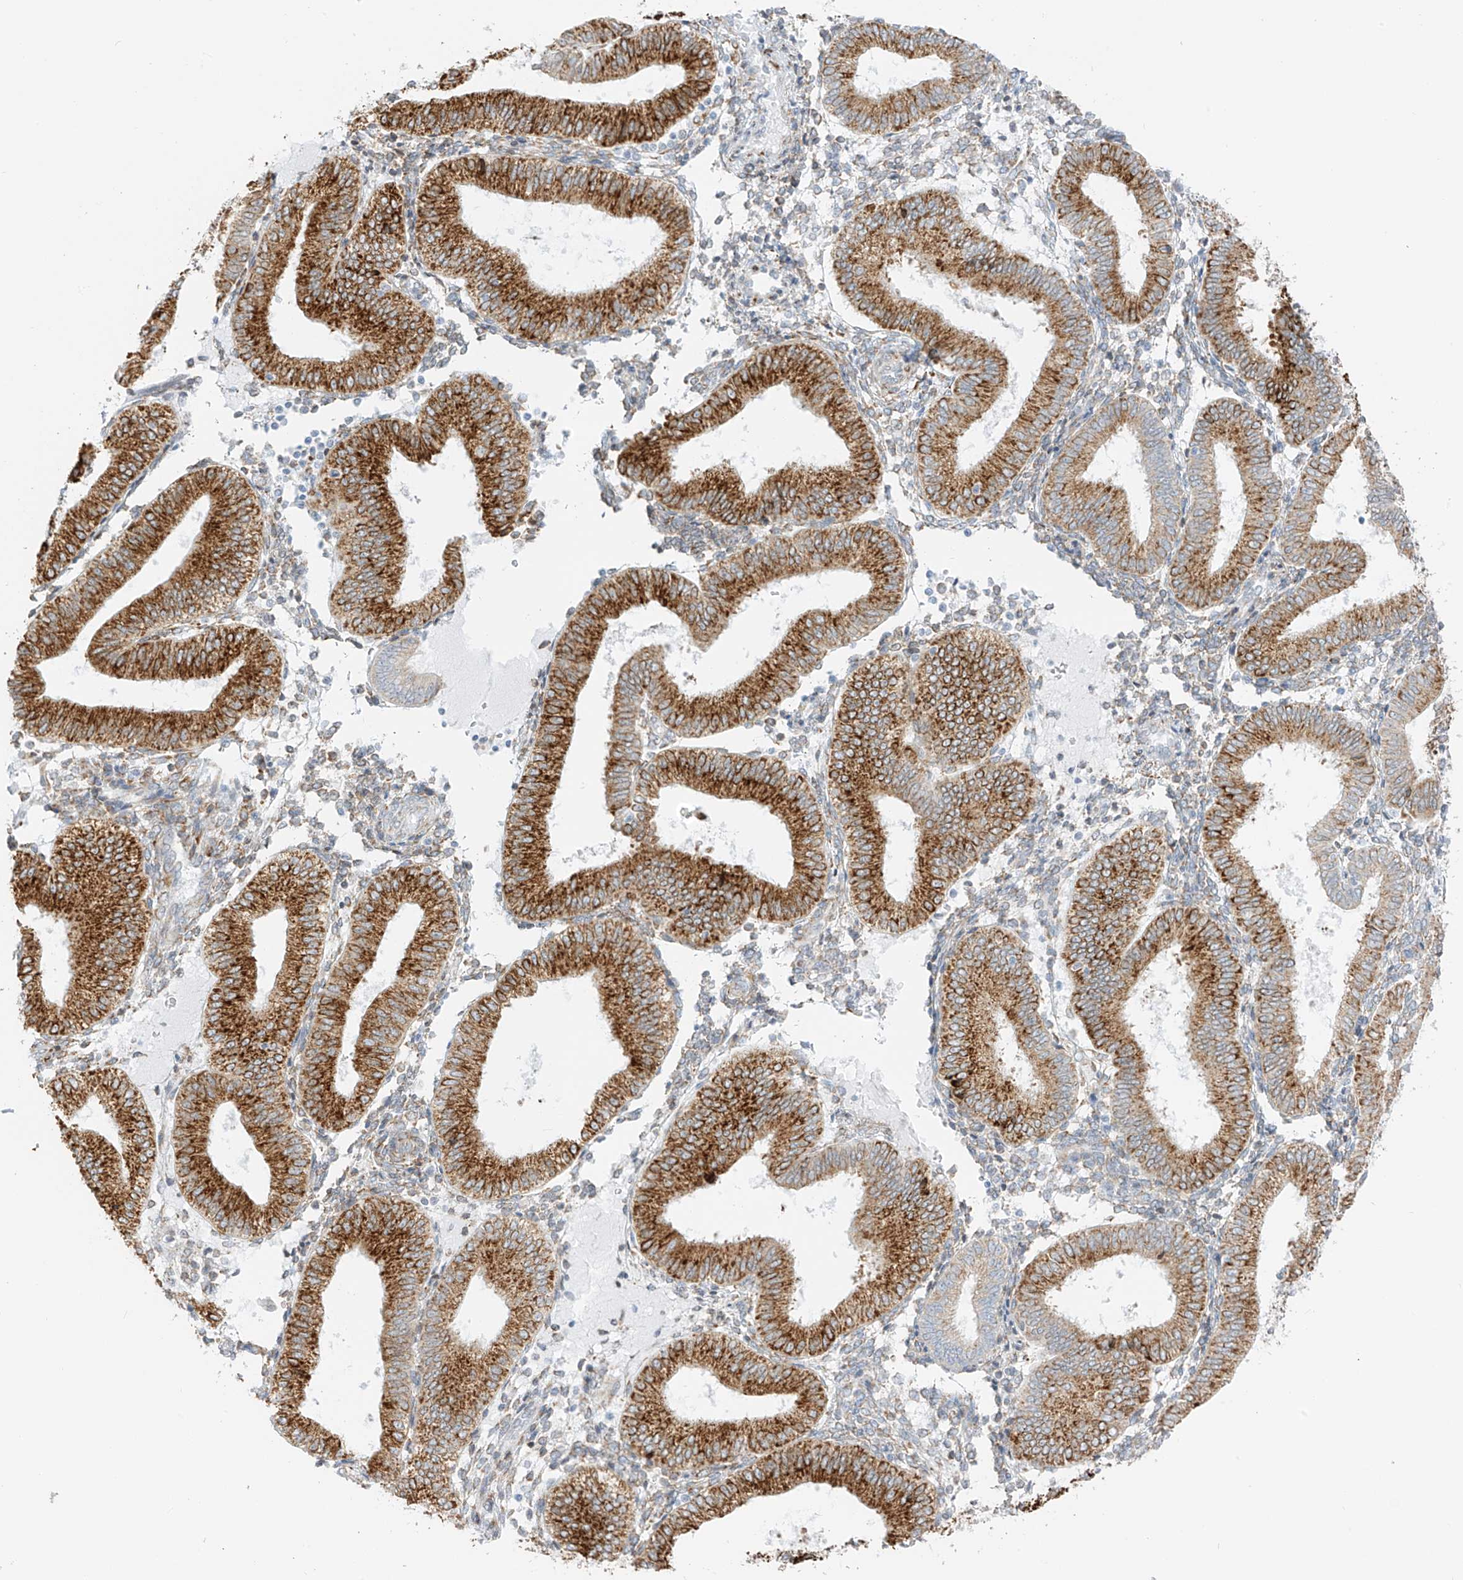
{"staining": {"intensity": "moderate", "quantity": "25%-75%", "location": "cytoplasmic/membranous"}, "tissue": "endometrium", "cell_type": "Cells in endometrial stroma", "image_type": "normal", "snomed": [{"axis": "morphology", "description": "Normal tissue, NOS"}, {"axis": "topography", "description": "Endometrium"}], "caption": "Immunohistochemistry (IHC) photomicrograph of normal endometrium: endometrium stained using immunohistochemistry (IHC) displays medium levels of moderate protein expression localized specifically in the cytoplasmic/membranous of cells in endometrial stroma, appearing as a cytoplasmic/membranous brown color.", "gene": "LRRC59", "patient": {"sex": "female", "age": 39}}